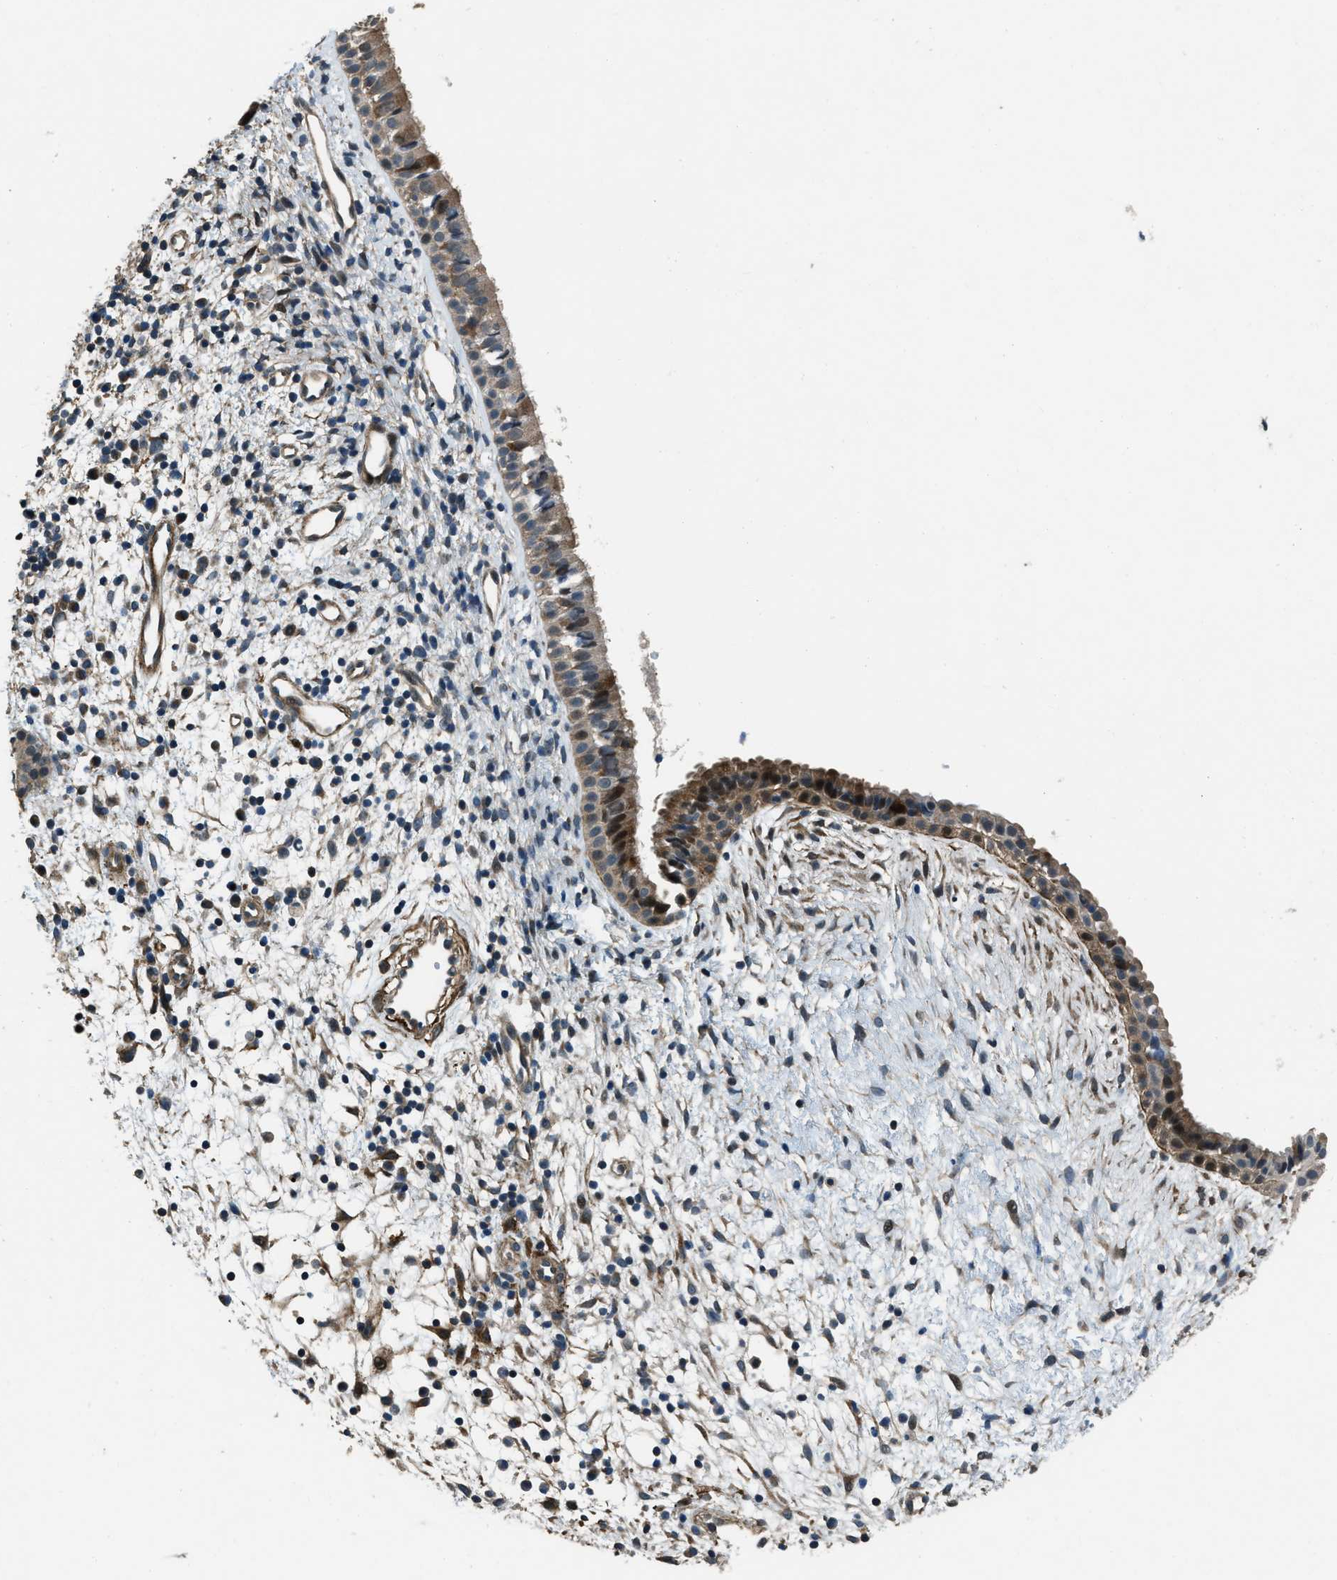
{"staining": {"intensity": "moderate", "quantity": "25%-75%", "location": "cytoplasmic/membranous"}, "tissue": "nasopharynx", "cell_type": "Respiratory epithelial cells", "image_type": "normal", "snomed": [{"axis": "morphology", "description": "Normal tissue, NOS"}, {"axis": "topography", "description": "Nasopharynx"}], "caption": "DAB immunohistochemical staining of benign nasopharynx displays moderate cytoplasmic/membranous protein staining in approximately 25%-75% of respiratory epithelial cells.", "gene": "NUDCD3", "patient": {"sex": "male", "age": 22}}